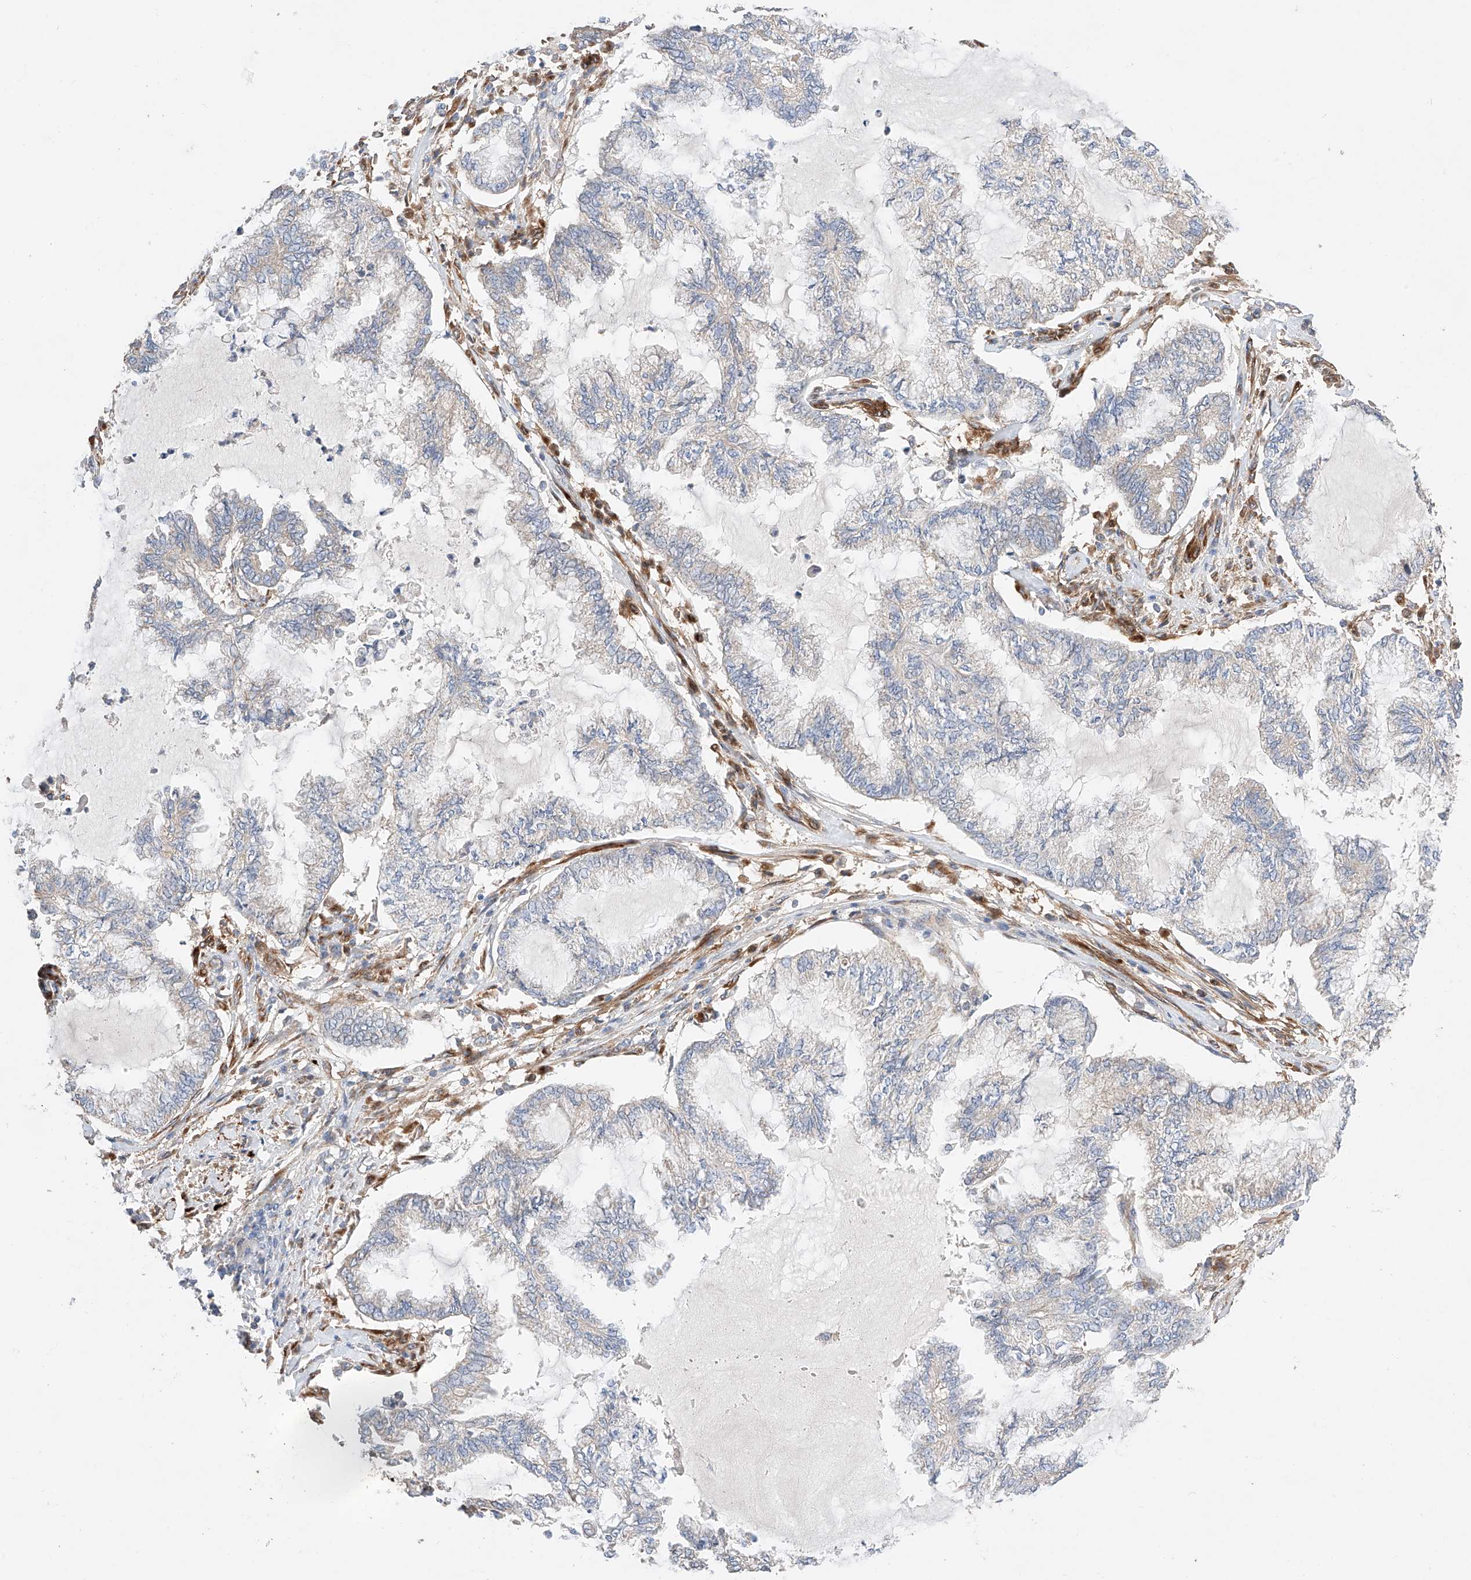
{"staining": {"intensity": "negative", "quantity": "none", "location": "none"}, "tissue": "endometrial cancer", "cell_type": "Tumor cells", "image_type": "cancer", "snomed": [{"axis": "morphology", "description": "Adenocarcinoma, NOS"}, {"axis": "topography", "description": "Endometrium"}], "caption": "The histopathology image displays no significant expression in tumor cells of endometrial adenocarcinoma.", "gene": "RAB23", "patient": {"sex": "female", "age": 86}}